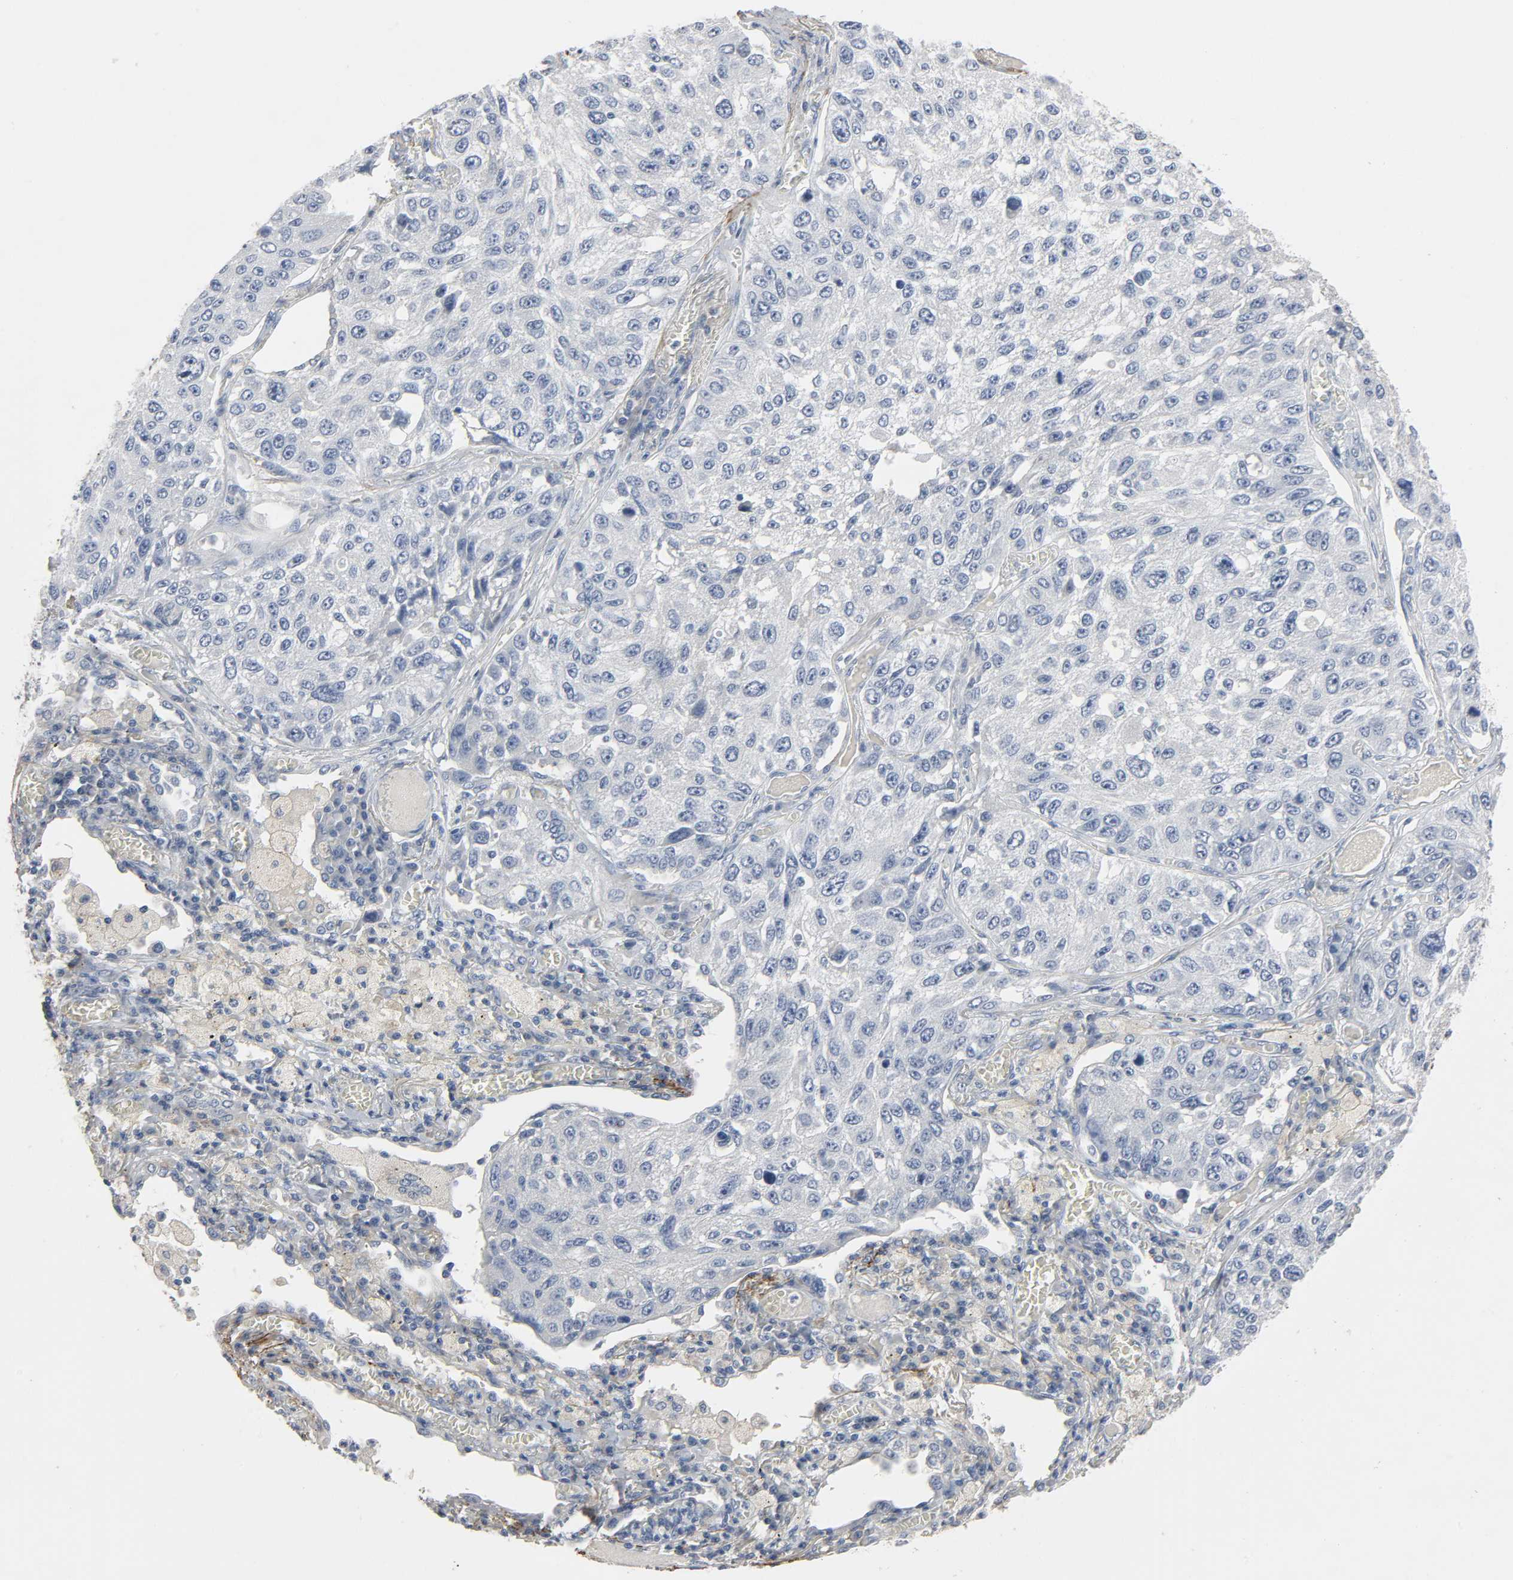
{"staining": {"intensity": "negative", "quantity": "none", "location": "none"}, "tissue": "lung cancer", "cell_type": "Tumor cells", "image_type": "cancer", "snomed": [{"axis": "morphology", "description": "Squamous cell carcinoma, NOS"}, {"axis": "topography", "description": "Lung"}], "caption": "Tumor cells are negative for protein expression in human lung cancer (squamous cell carcinoma). (Immunohistochemistry, brightfield microscopy, high magnification).", "gene": "FBLN5", "patient": {"sex": "male", "age": 71}}